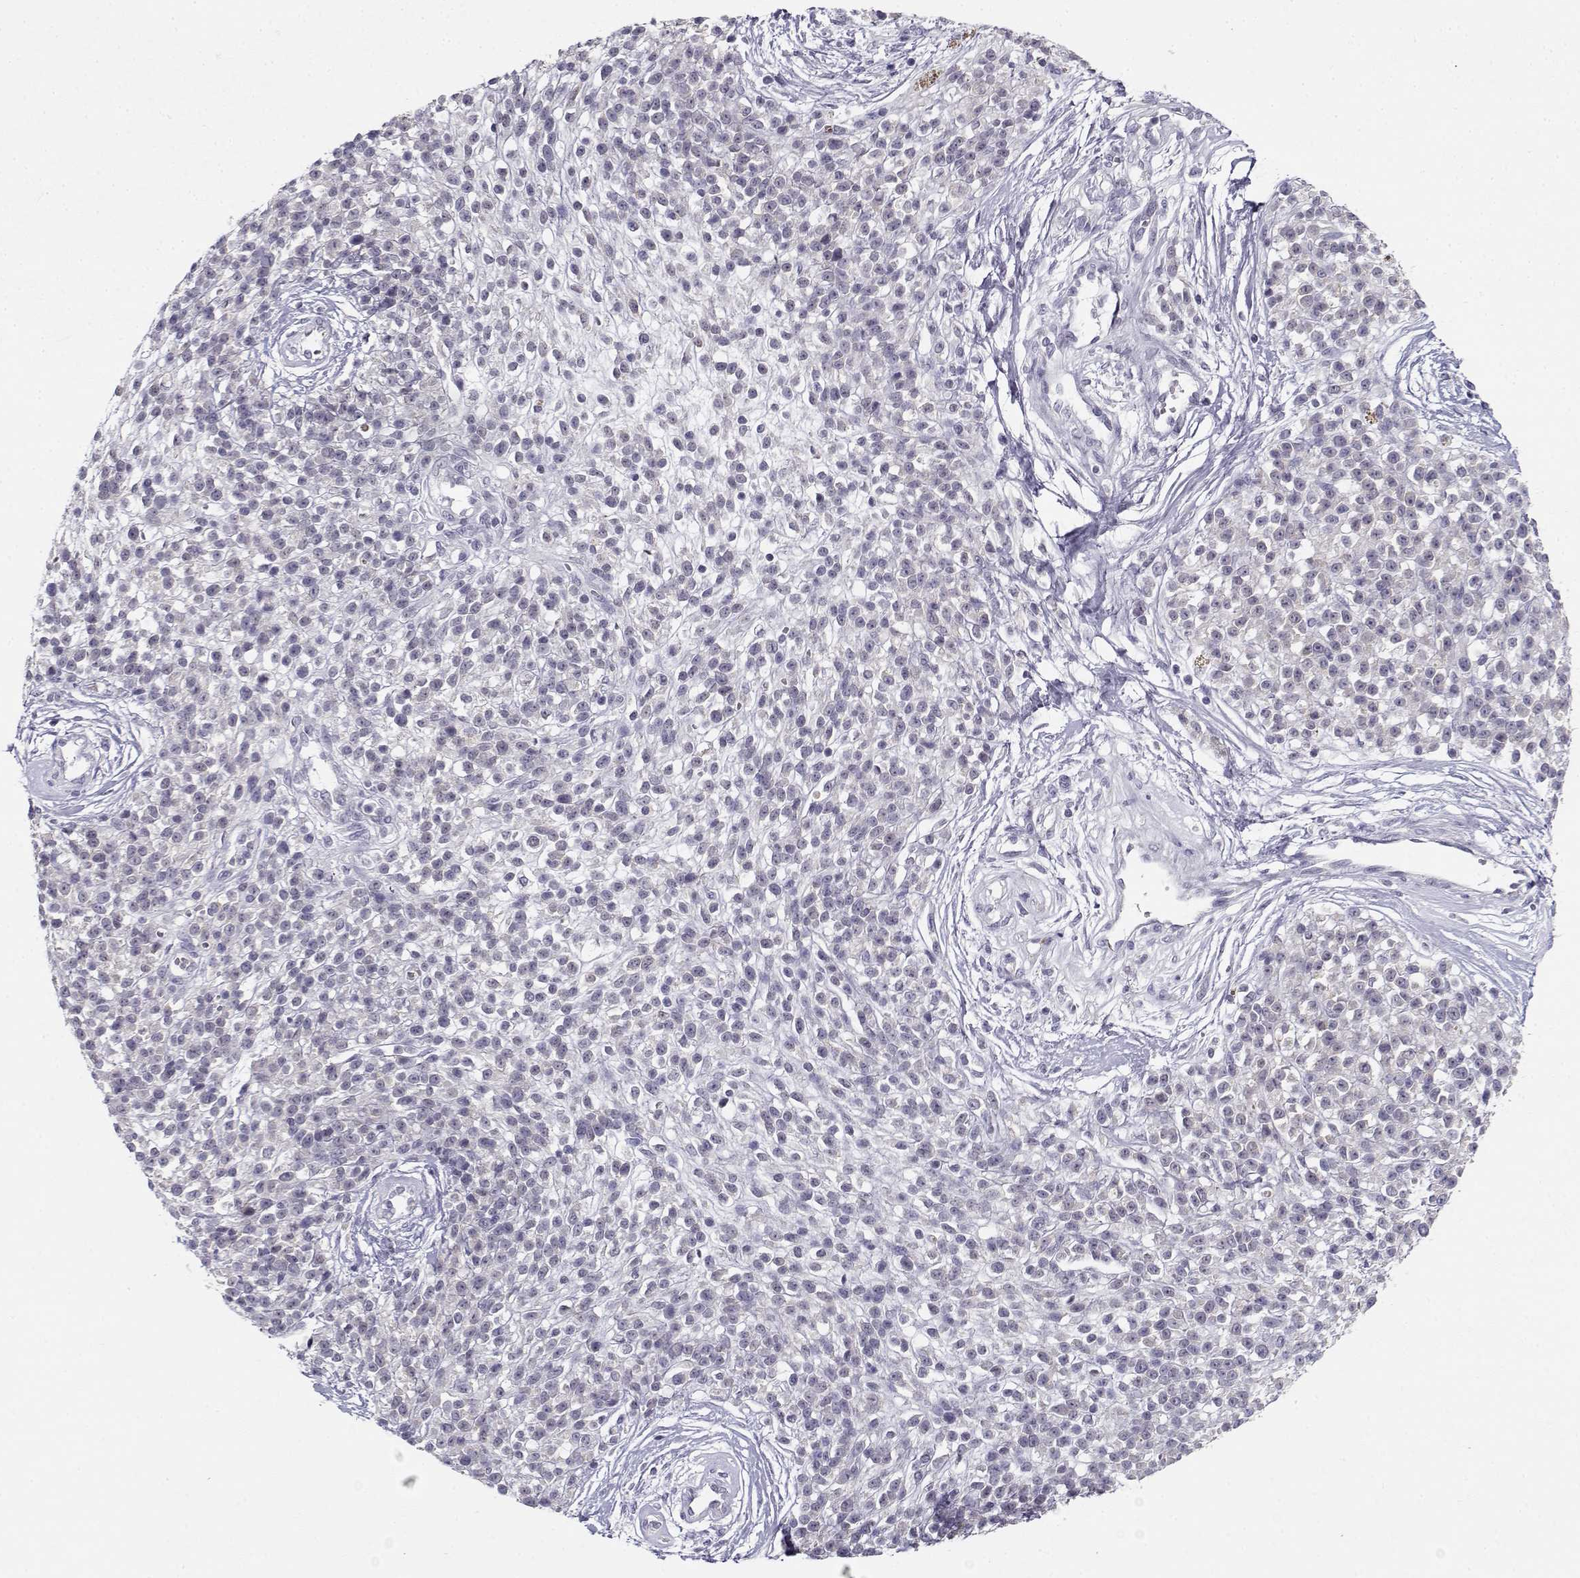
{"staining": {"intensity": "negative", "quantity": "none", "location": "none"}, "tissue": "melanoma", "cell_type": "Tumor cells", "image_type": "cancer", "snomed": [{"axis": "morphology", "description": "Malignant melanoma, NOS"}, {"axis": "topography", "description": "Skin"}, {"axis": "topography", "description": "Skin of trunk"}], "caption": "Histopathology image shows no protein positivity in tumor cells of malignant melanoma tissue.", "gene": "DDX25", "patient": {"sex": "male", "age": 74}}